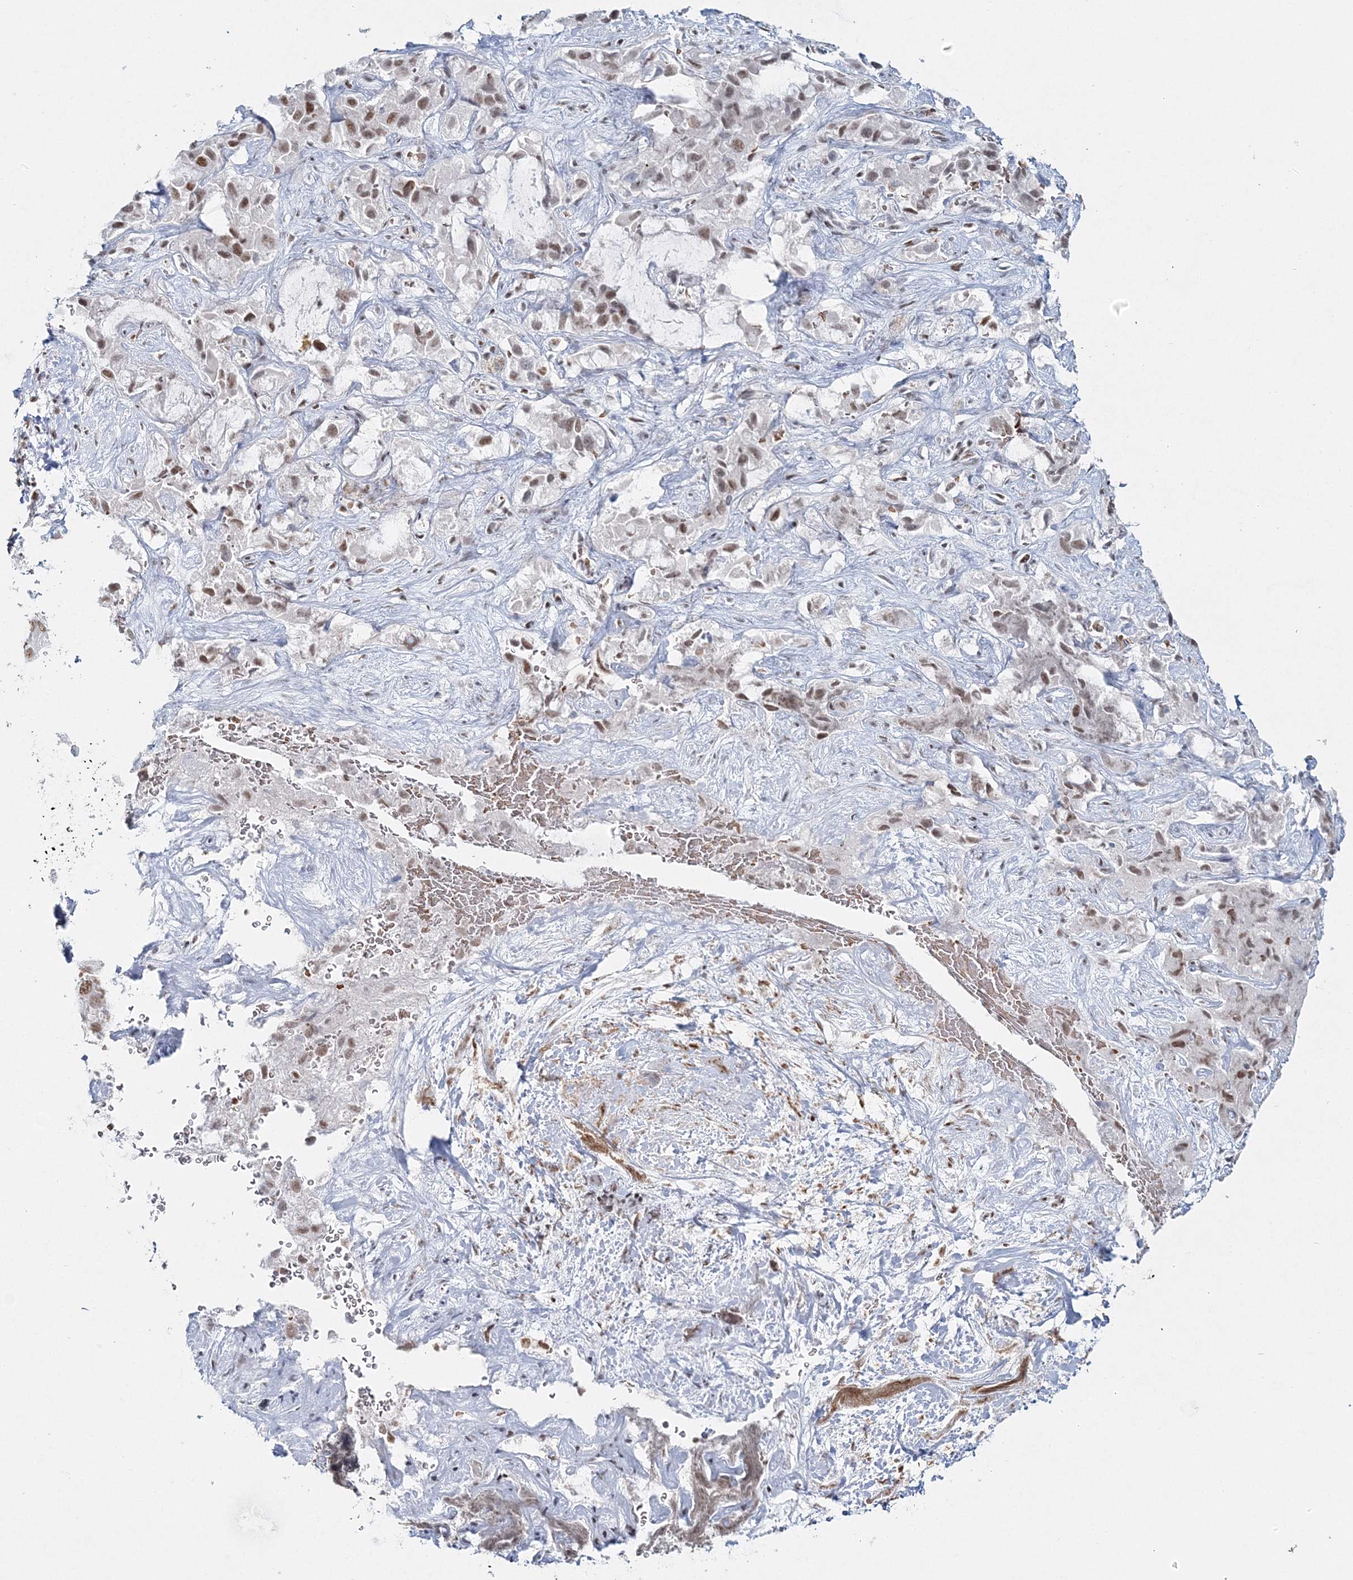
{"staining": {"intensity": "moderate", "quantity": ">75%", "location": "nuclear"}, "tissue": "liver cancer", "cell_type": "Tumor cells", "image_type": "cancer", "snomed": [{"axis": "morphology", "description": "Cholangiocarcinoma"}, {"axis": "topography", "description": "Liver"}], "caption": "This is an image of immunohistochemistry (IHC) staining of liver cholangiocarcinoma, which shows moderate staining in the nuclear of tumor cells.", "gene": "QRICH1", "patient": {"sex": "female", "age": 52}}